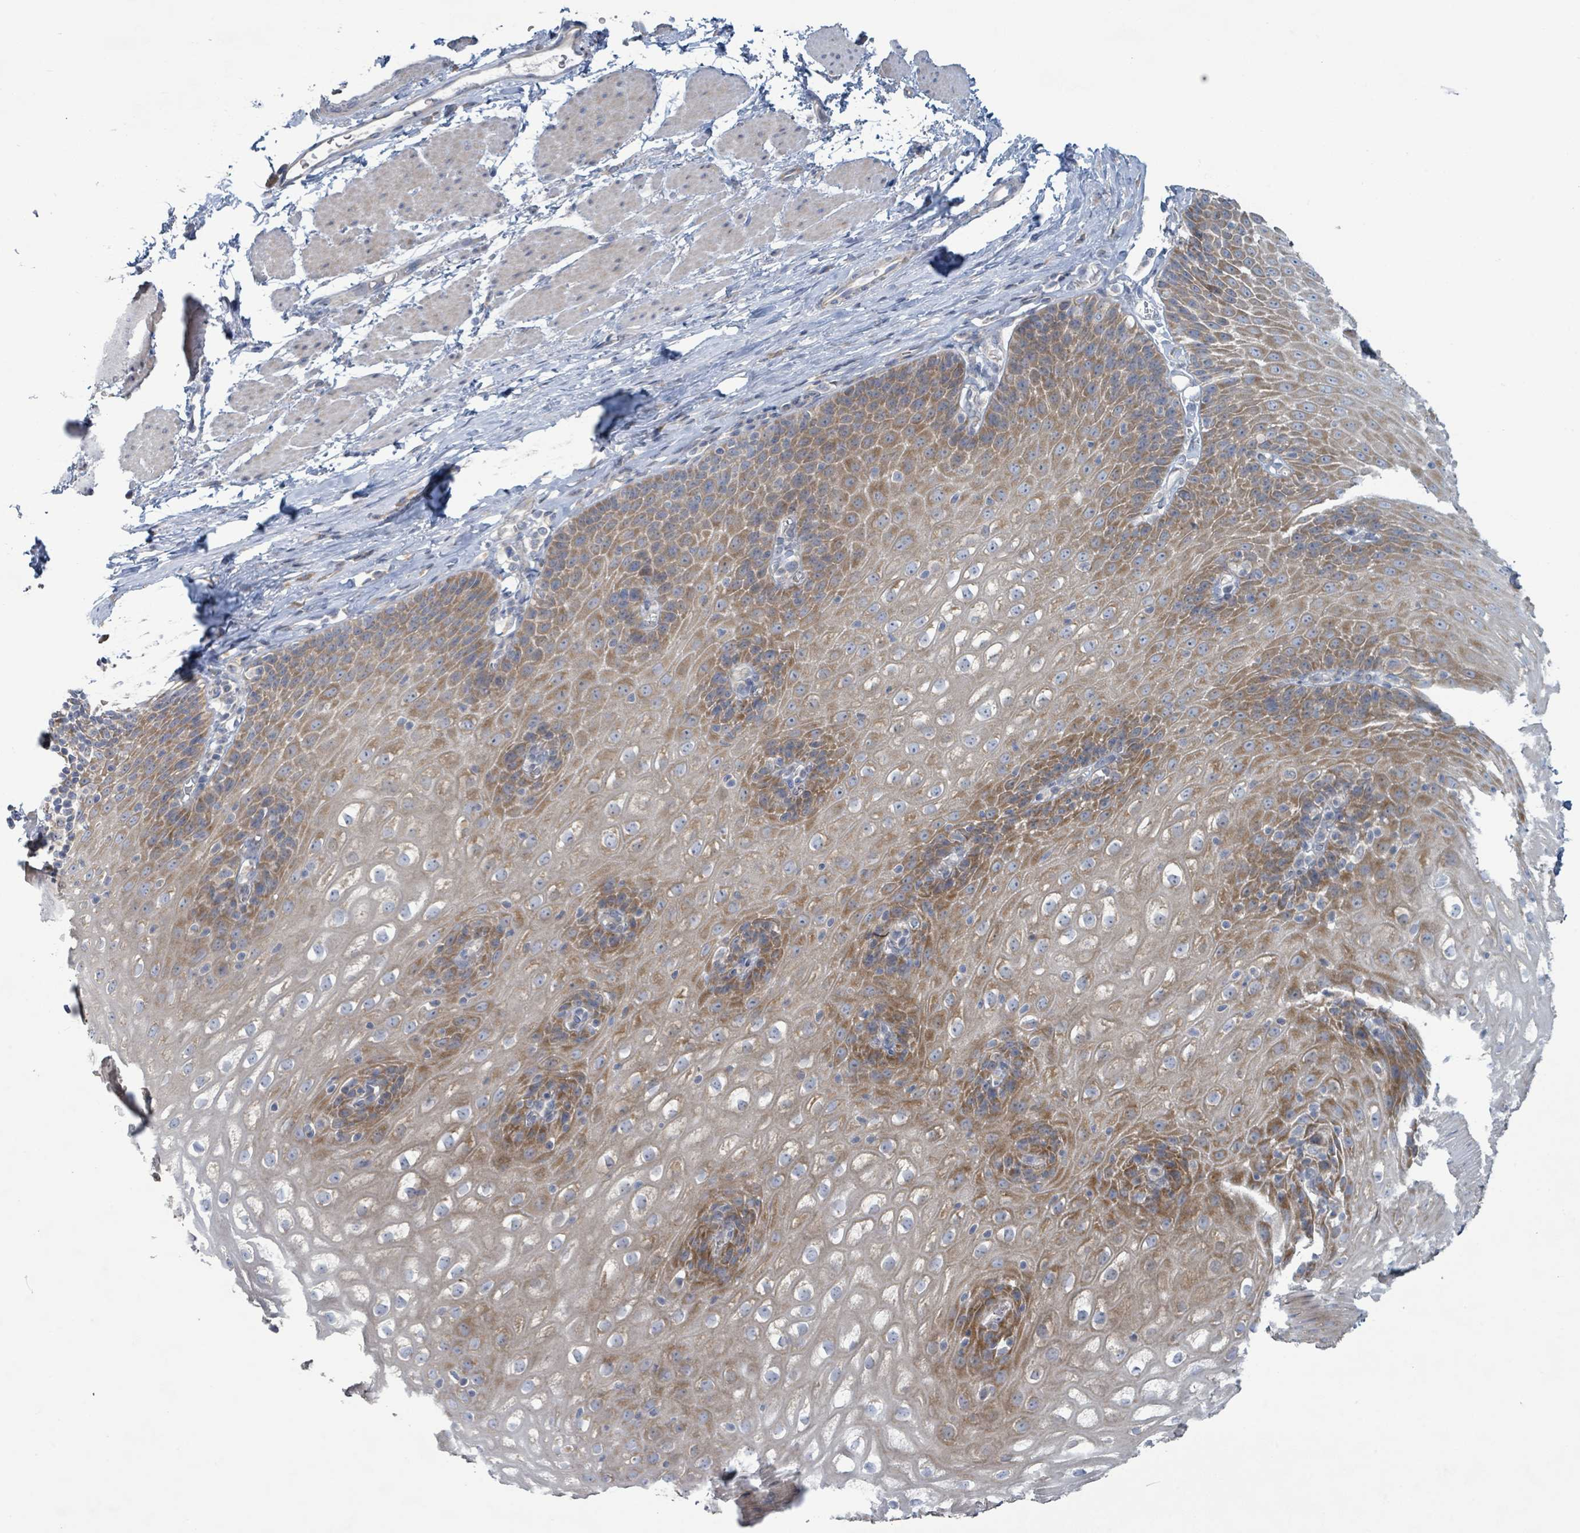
{"staining": {"intensity": "moderate", "quantity": "25%-75%", "location": "cytoplasmic/membranous"}, "tissue": "esophagus", "cell_type": "Squamous epithelial cells", "image_type": "normal", "snomed": [{"axis": "morphology", "description": "Normal tissue, NOS"}, {"axis": "topography", "description": "Esophagus"}], "caption": "IHC of unremarkable human esophagus exhibits medium levels of moderate cytoplasmic/membranous staining in approximately 25%-75% of squamous epithelial cells. The staining was performed using DAB to visualize the protein expression in brown, while the nuclei were stained in blue with hematoxylin (Magnification: 20x).", "gene": "RPL32", "patient": {"sex": "female", "age": 61}}